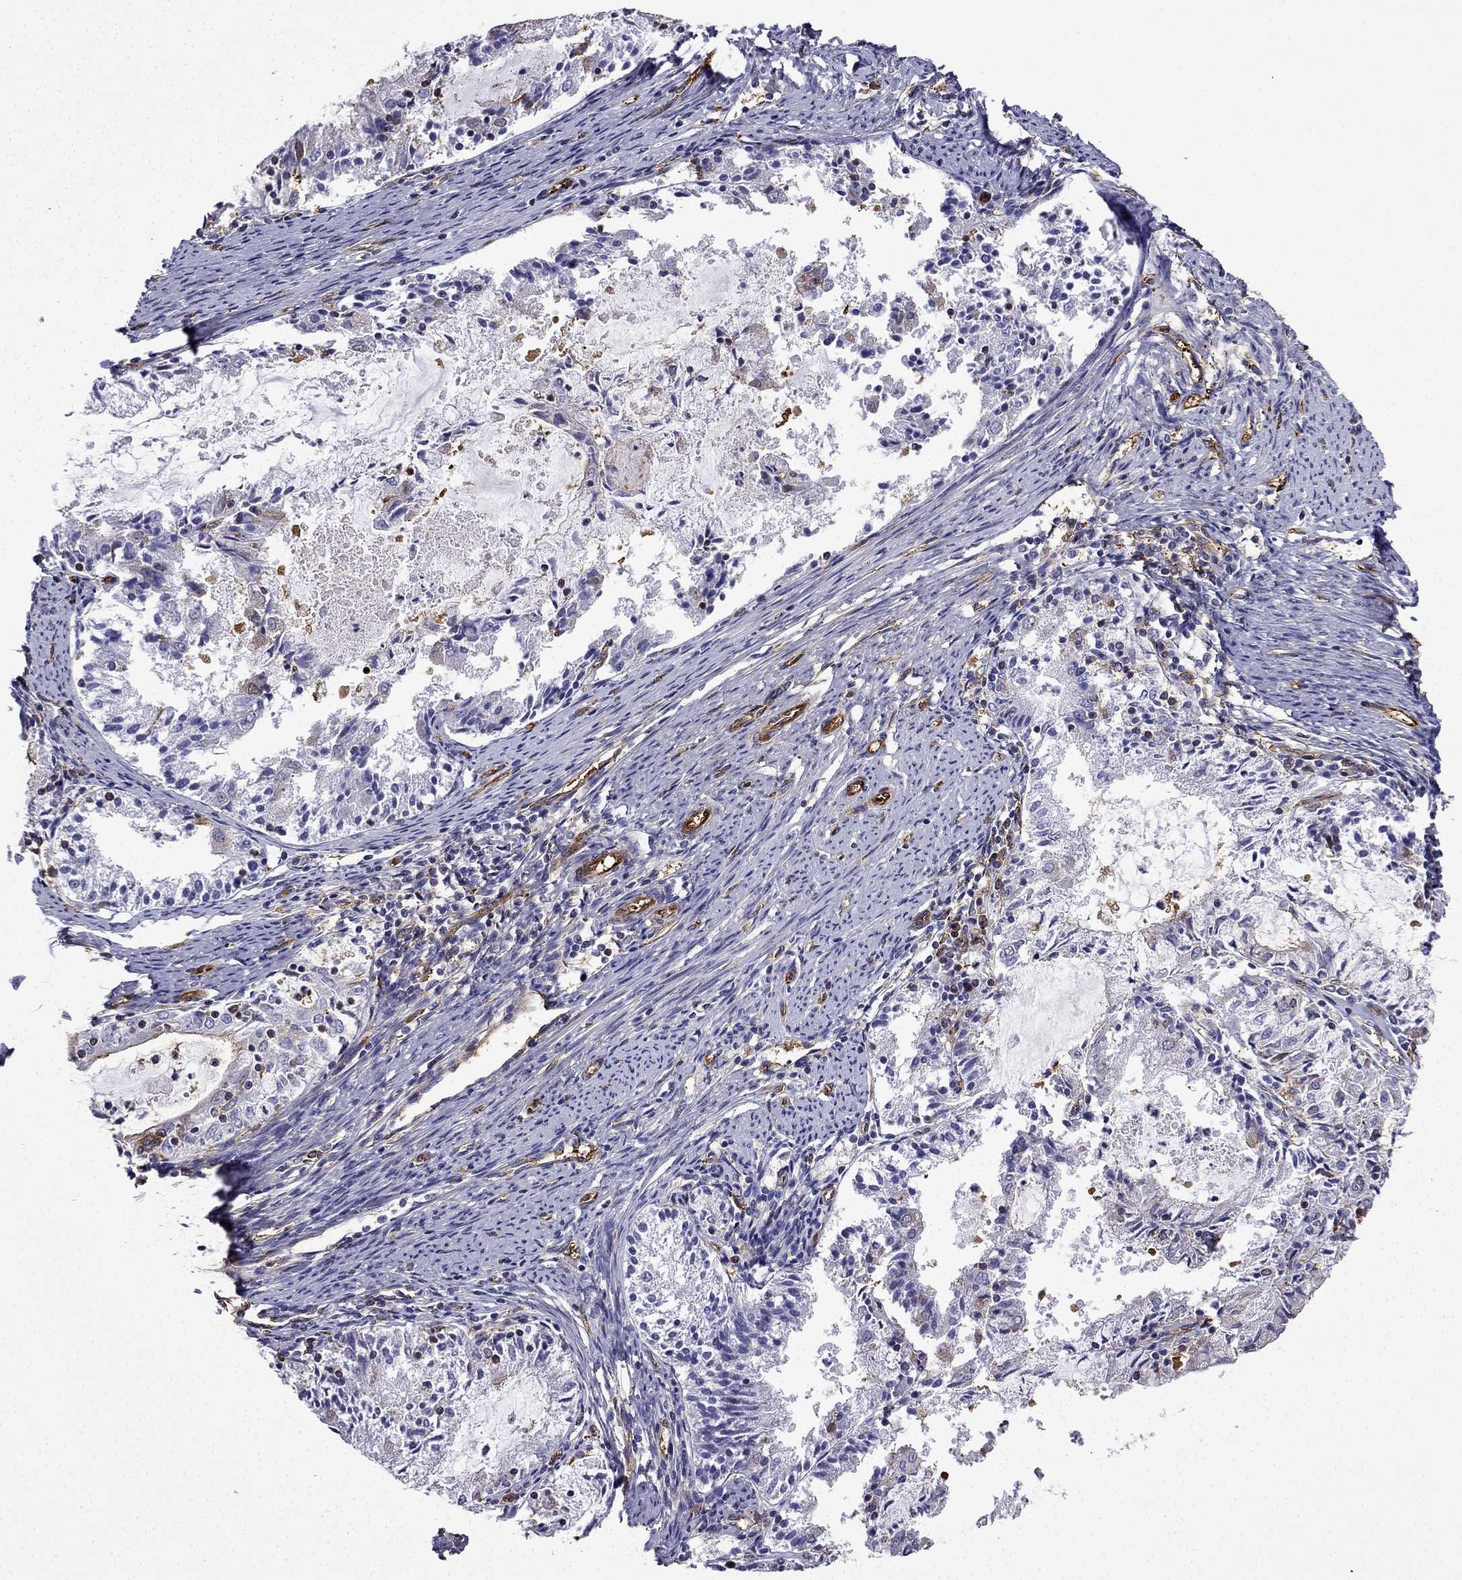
{"staining": {"intensity": "moderate", "quantity": "<25%", "location": "cytoplasmic/membranous"}, "tissue": "endometrial cancer", "cell_type": "Tumor cells", "image_type": "cancer", "snomed": [{"axis": "morphology", "description": "Adenocarcinoma, NOS"}, {"axis": "topography", "description": "Endometrium"}], "caption": "The immunohistochemical stain shows moderate cytoplasmic/membranous expression in tumor cells of endometrial adenocarcinoma tissue.", "gene": "MAP4", "patient": {"sex": "female", "age": 57}}